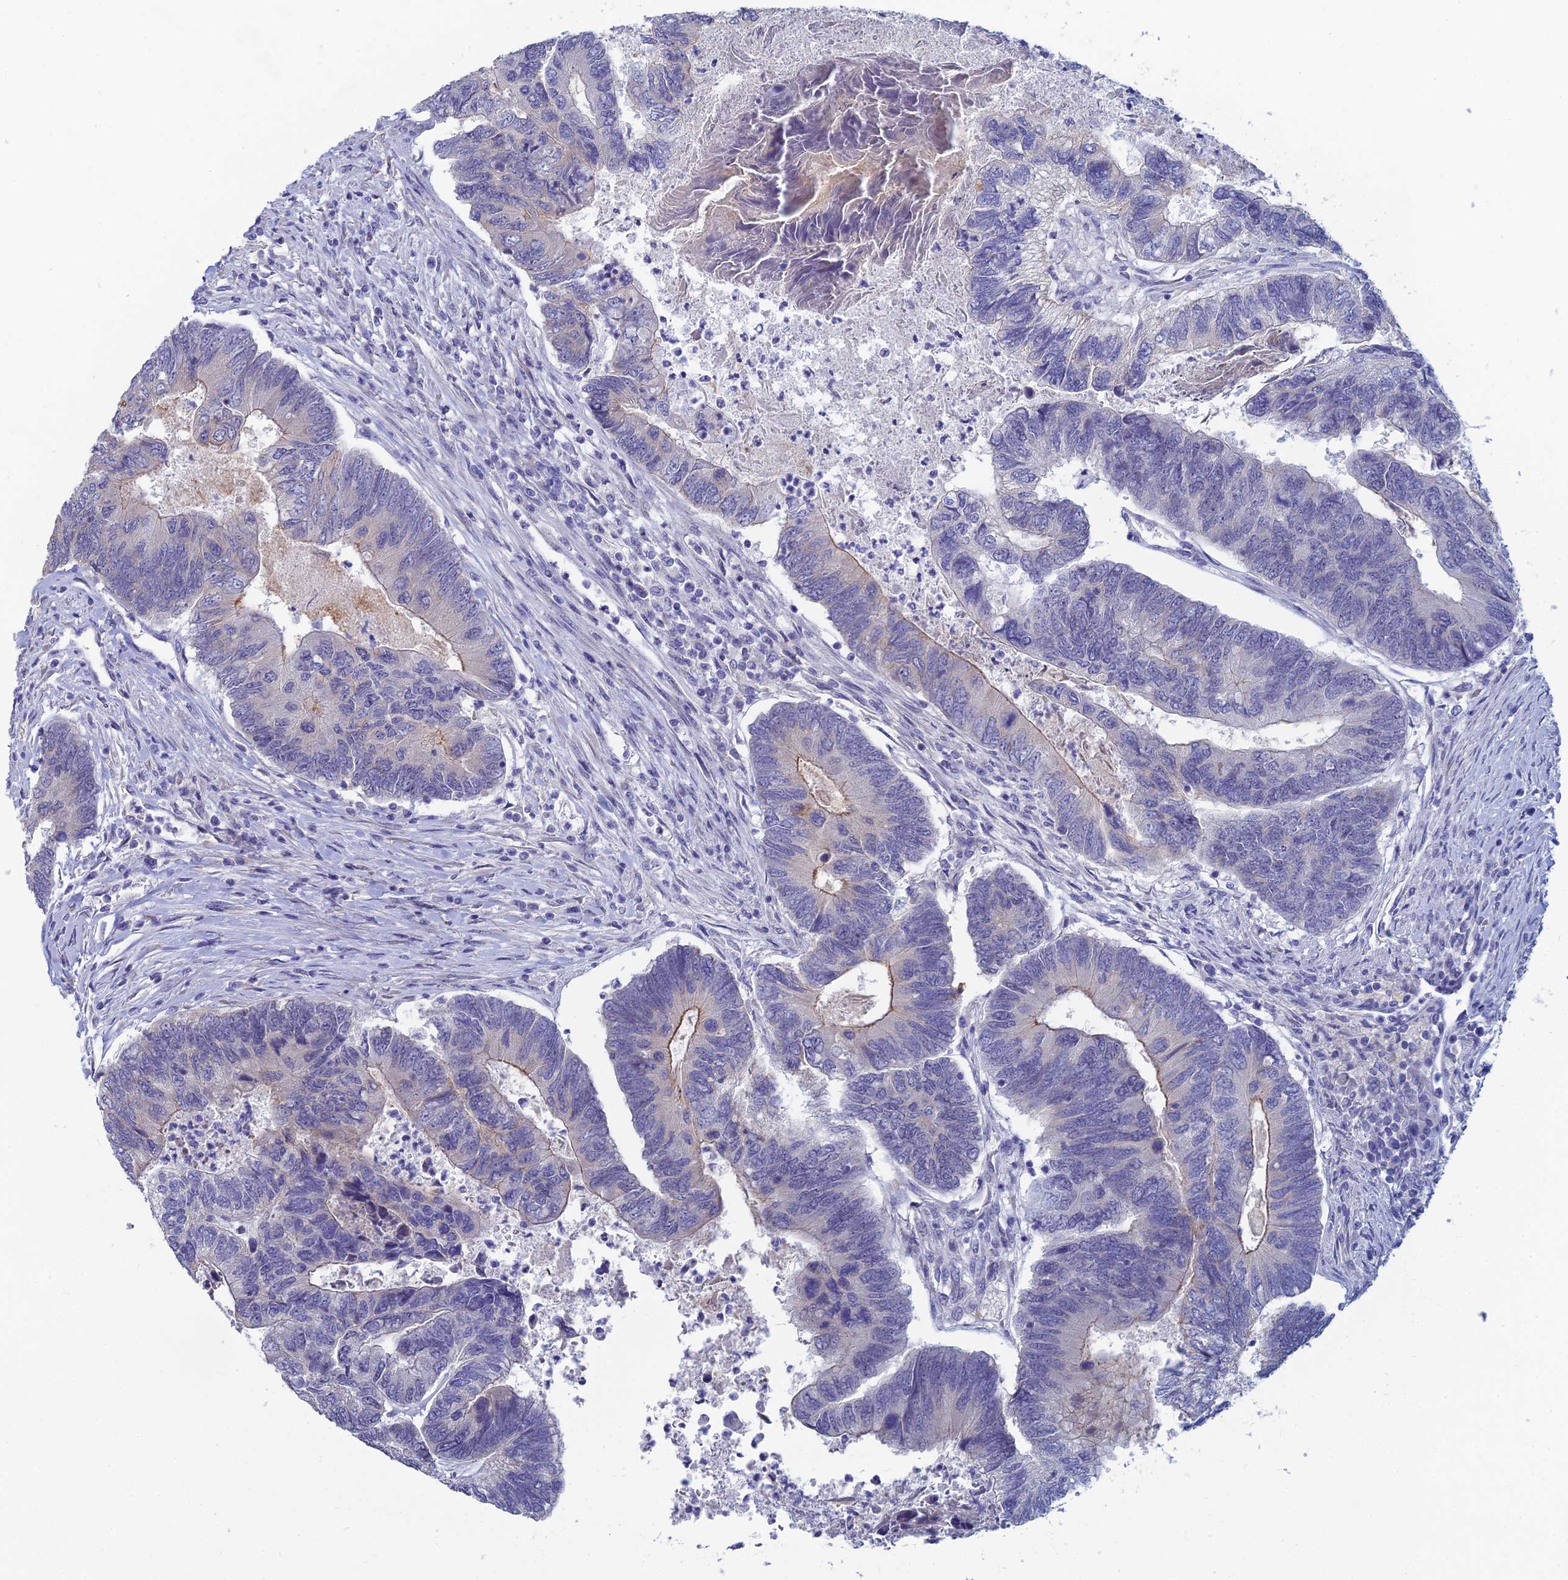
{"staining": {"intensity": "moderate", "quantity": "<25%", "location": "cytoplasmic/membranous"}, "tissue": "colorectal cancer", "cell_type": "Tumor cells", "image_type": "cancer", "snomed": [{"axis": "morphology", "description": "Adenocarcinoma, NOS"}, {"axis": "topography", "description": "Colon"}], "caption": "Tumor cells display moderate cytoplasmic/membranous positivity in approximately <25% of cells in colorectal adenocarcinoma. (DAB IHC, brown staining for protein, blue staining for nuclei).", "gene": "GIPC1", "patient": {"sex": "female", "age": 67}}